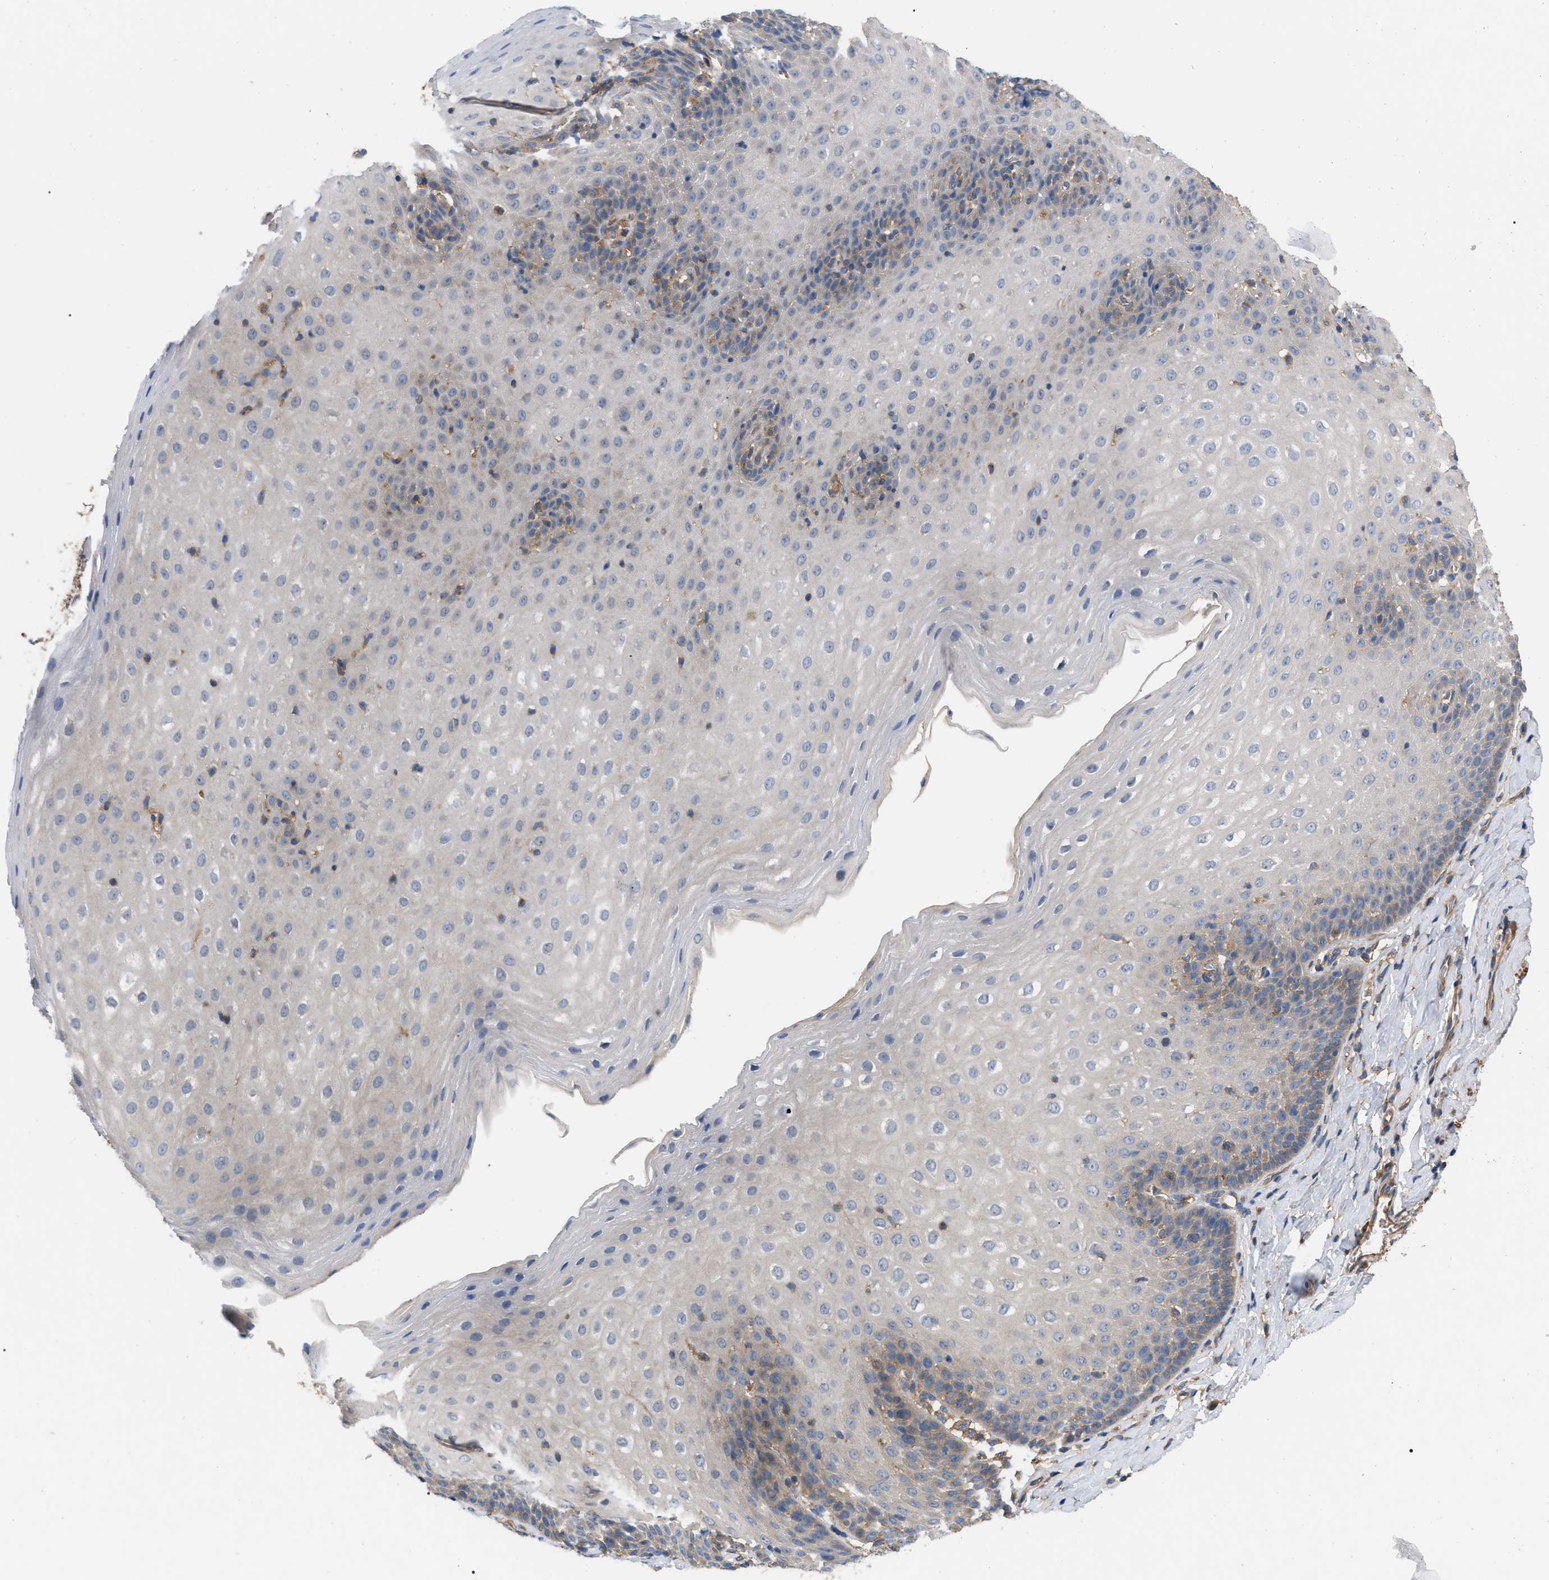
{"staining": {"intensity": "weak", "quantity": "<25%", "location": "cytoplasmic/membranous"}, "tissue": "esophagus", "cell_type": "Squamous epithelial cells", "image_type": "normal", "snomed": [{"axis": "morphology", "description": "Normal tissue, NOS"}, {"axis": "topography", "description": "Esophagus"}], "caption": "Immunohistochemistry micrograph of unremarkable esophagus stained for a protein (brown), which demonstrates no positivity in squamous epithelial cells. The staining is performed using DAB (3,3'-diaminobenzidine) brown chromogen with nuclei counter-stained in using hematoxylin.", "gene": "RABEP1", "patient": {"sex": "female", "age": 61}}